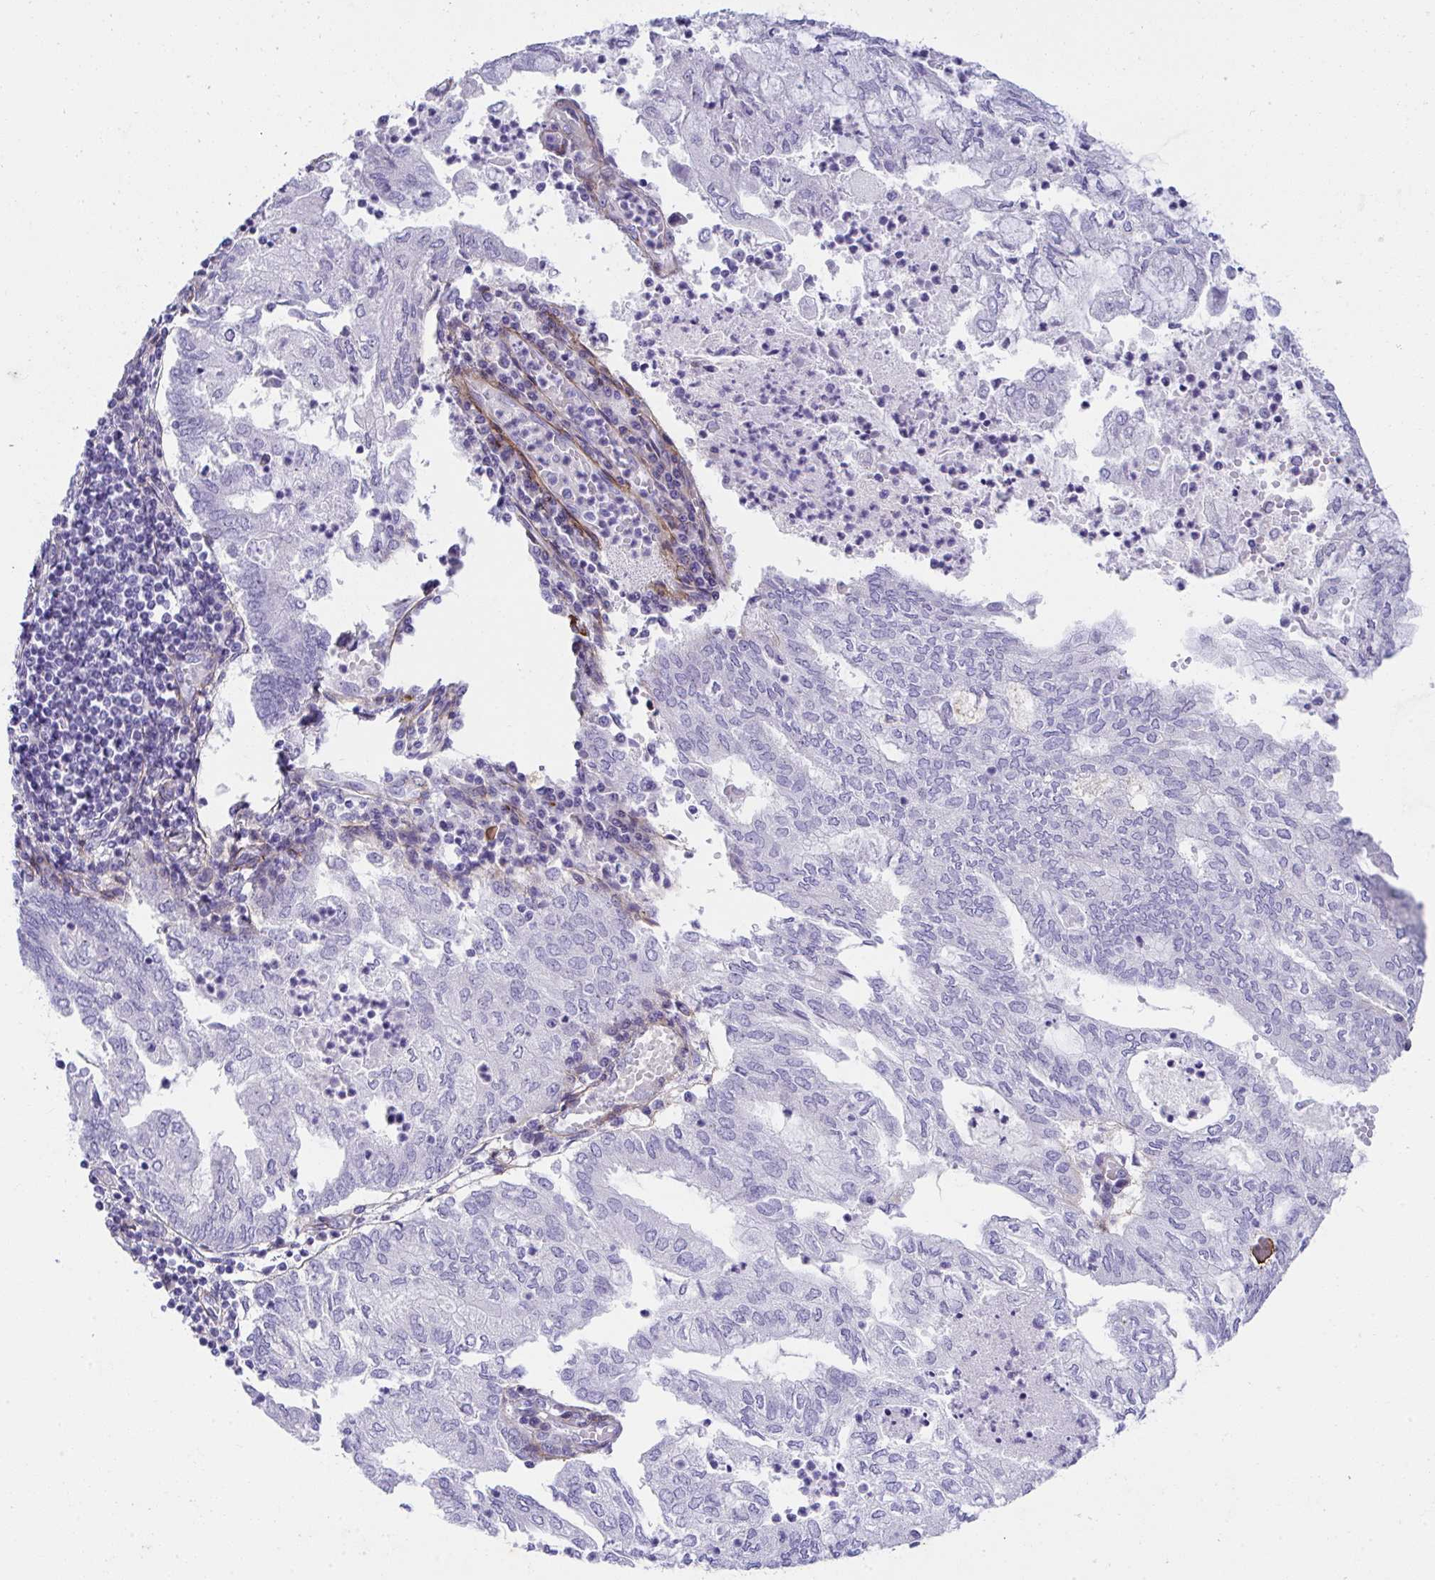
{"staining": {"intensity": "negative", "quantity": "none", "location": "none"}, "tissue": "endometrial cancer", "cell_type": "Tumor cells", "image_type": "cancer", "snomed": [{"axis": "morphology", "description": "Adenocarcinoma, NOS"}, {"axis": "topography", "description": "Endometrium"}], "caption": "This histopathology image is of endometrial adenocarcinoma stained with IHC to label a protein in brown with the nuclei are counter-stained blue. There is no positivity in tumor cells.", "gene": "LHFPL6", "patient": {"sex": "female", "age": 75}}